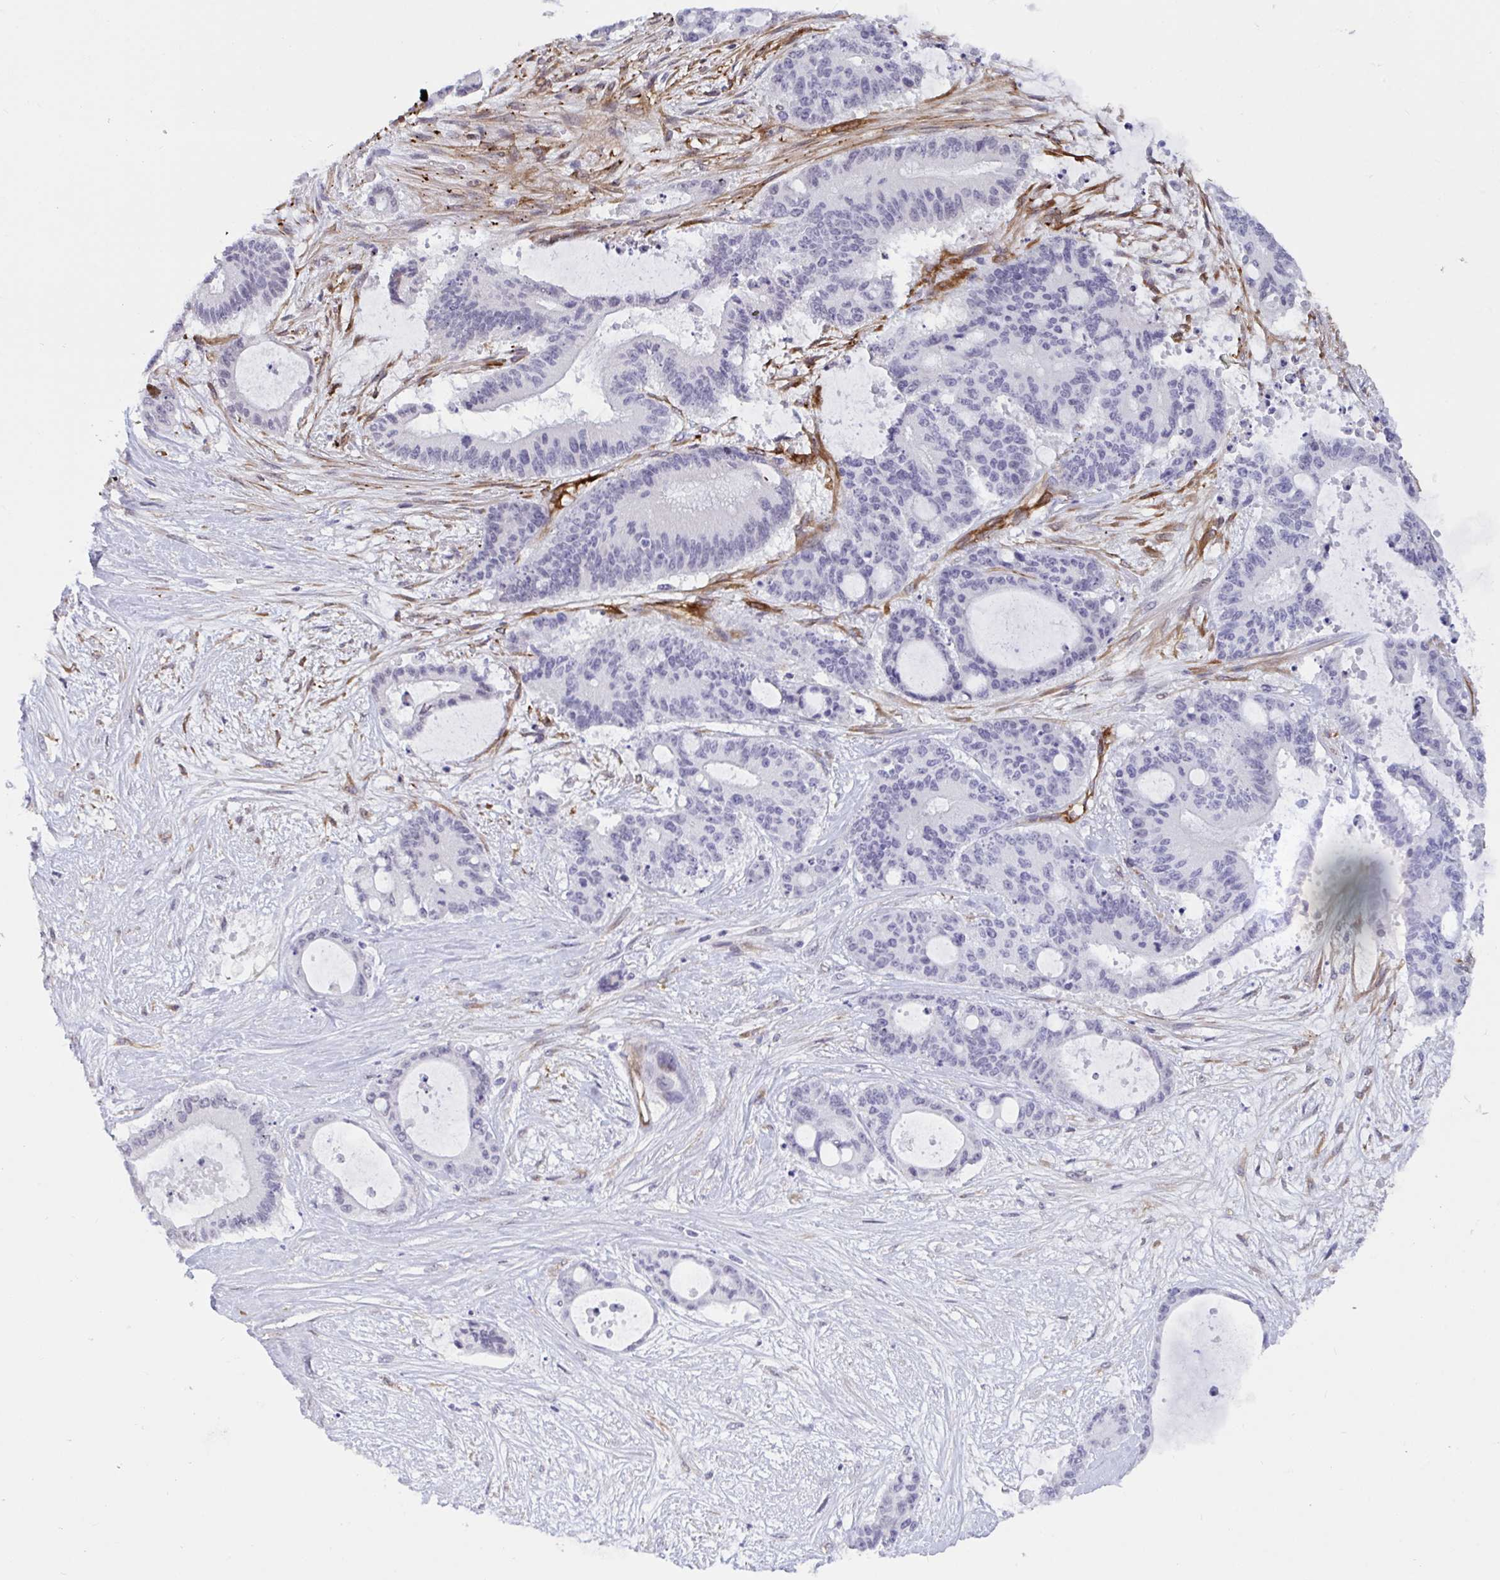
{"staining": {"intensity": "negative", "quantity": "none", "location": "none"}, "tissue": "liver cancer", "cell_type": "Tumor cells", "image_type": "cancer", "snomed": [{"axis": "morphology", "description": "Normal tissue, NOS"}, {"axis": "morphology", "description": "Cholangiocarcinoma"}, {"axis": "topography", "description": "Liver"}, {"axis": "topography", "description": "Peripheral nerve tissue"}], "caption": "A histopathology image of liver cholangiocarcinoma stained for a protein displays no brown staining in tumor cells. (DAB IHC with hematoxylin counter stain).", "gene": "EML1", "patient": {"sex": "female", "age": 73}}